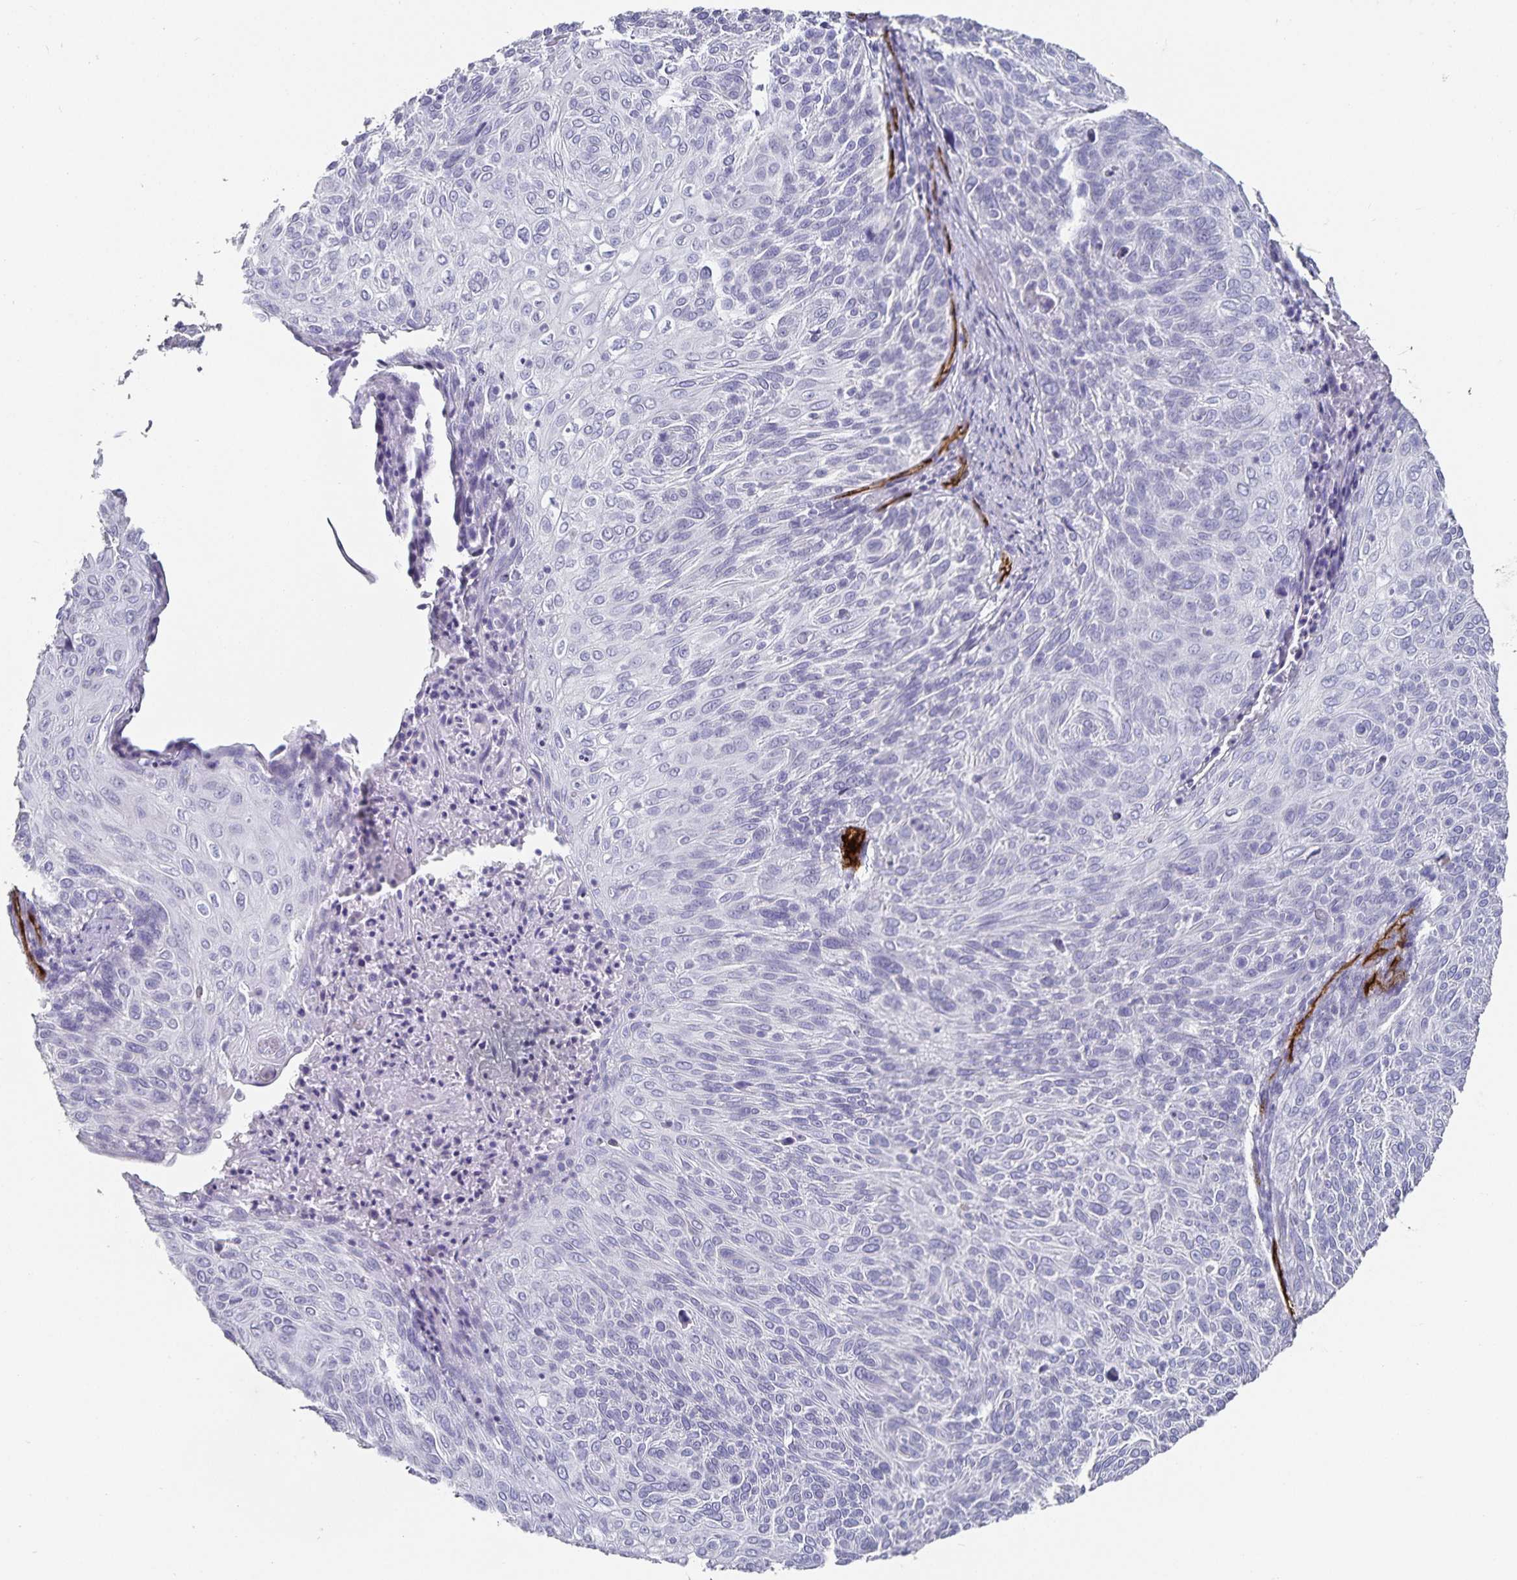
{"staining": {"intensity": "negative", "quantity": "none", "location": "none"}, "tissue": "cervical cancer", "cell_type": "Tumor cells", "image_type": "cancer", "snomed": [{"axis": "morphology", "description": "Squamous cell carcinoma, NOS"}, {"axis": "topography", "description": "Cervix"}], "caption": "Protein analysis of squamous cell carcinoma (cervical) displays no significant positivity in tumor cells.", "gene": "PODXL", "patient": {"sex": "female", "age": 31}}